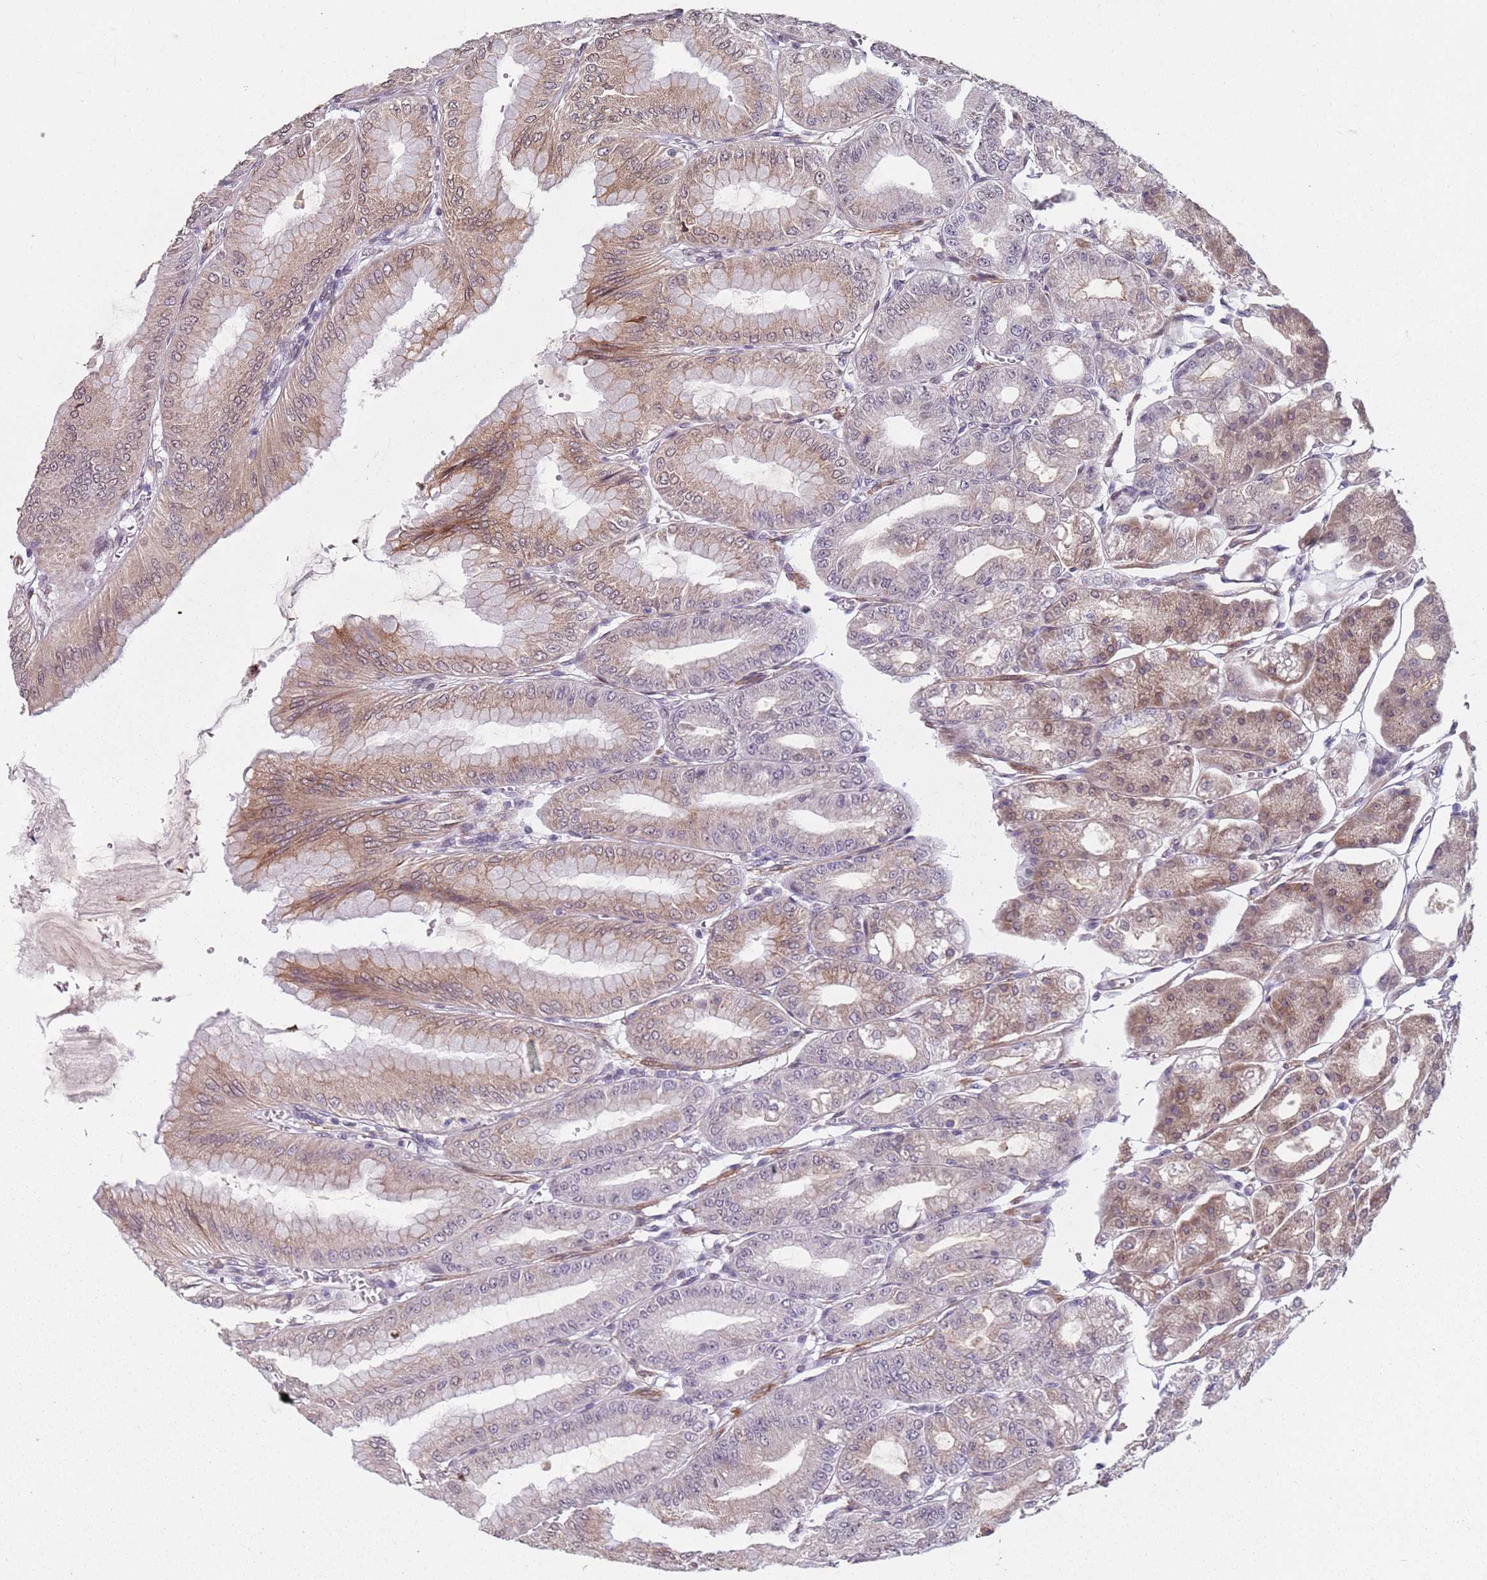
{"staining": {"intensity": "moderate", "quantity": "25%-75%", "location": "cytoplasmic/membranous"}, "tissue": "stomach", "cell_type": "Glandular cells", "image_type": "normal", "snomed": [{"axis": "morphology", "description": "Normal tissue, NOS"}, {"axis": "topography", "description": "Stomach, lower"}], "caption": "Moderate cytoplasmic/membranous staining for a protein is present in about 25%-75% of glandular cells of normal stomach using immunohistochemistry (IHC).", "gene": "TMC4", "patient": {"sex": "male", "age": 71}}